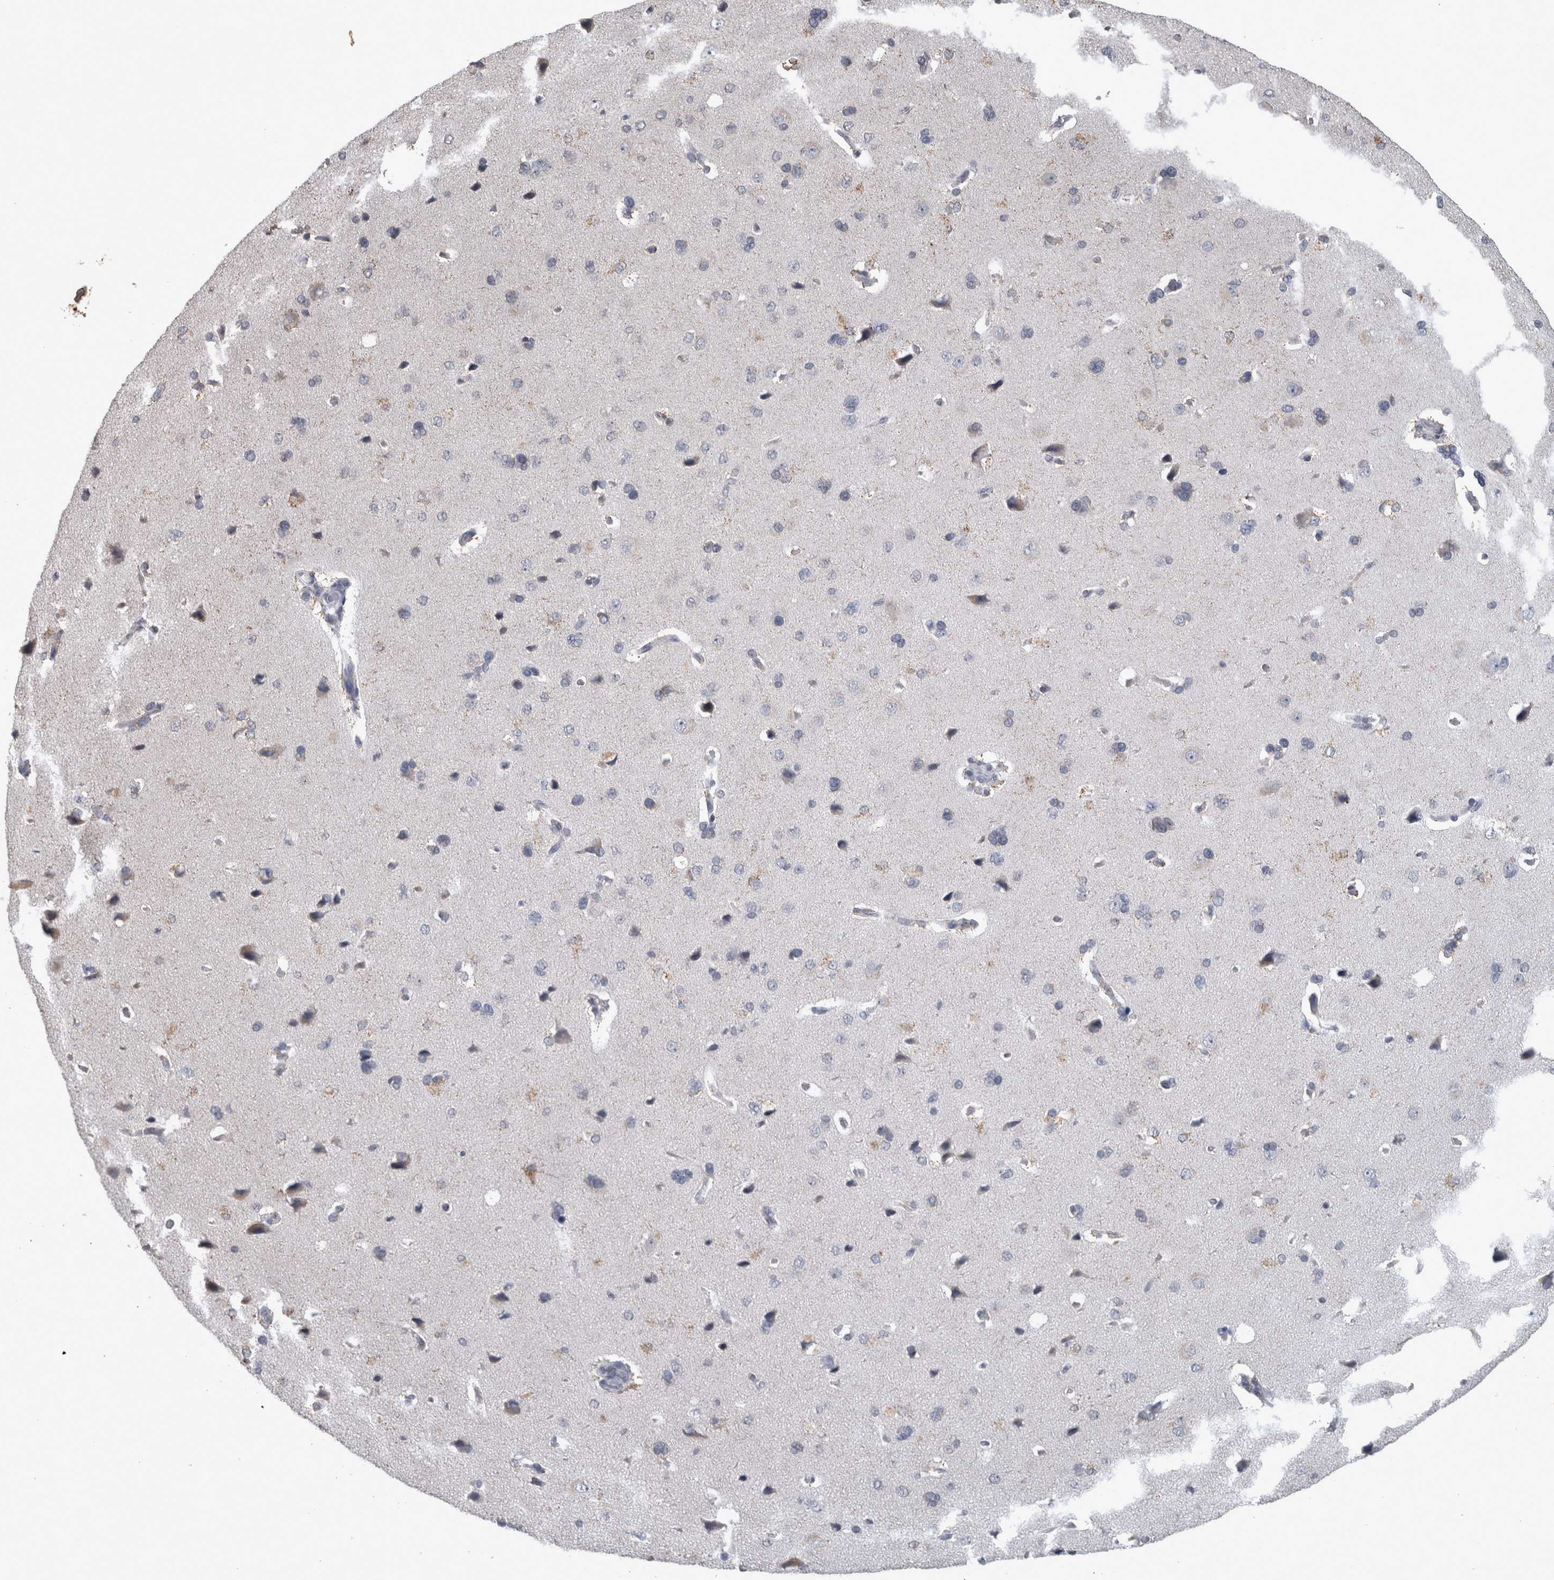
{"staining": {"intensity": "negative", "quantity": "none", "location": "none"}, "tissue": "cerebral cortex", "cell_type": "Endothelial cells", "image_type": "normal", "snomed": [{"axis": "morphology", "description": "Normal tissue, NOS"}, {"axis": "topography", "description": "Cerebral cortex"}], "caption": "Protein analysis of normal cerebral cortex demonstrates no significant positivity in endothelial cells. Brightfield microscopy of immunohistochemistry stained with DAB (brown) and hematoxylin (blue), captured at high magnification.", "gene": "WNT7A", "patient": {"sex": "male", "age": 62}}